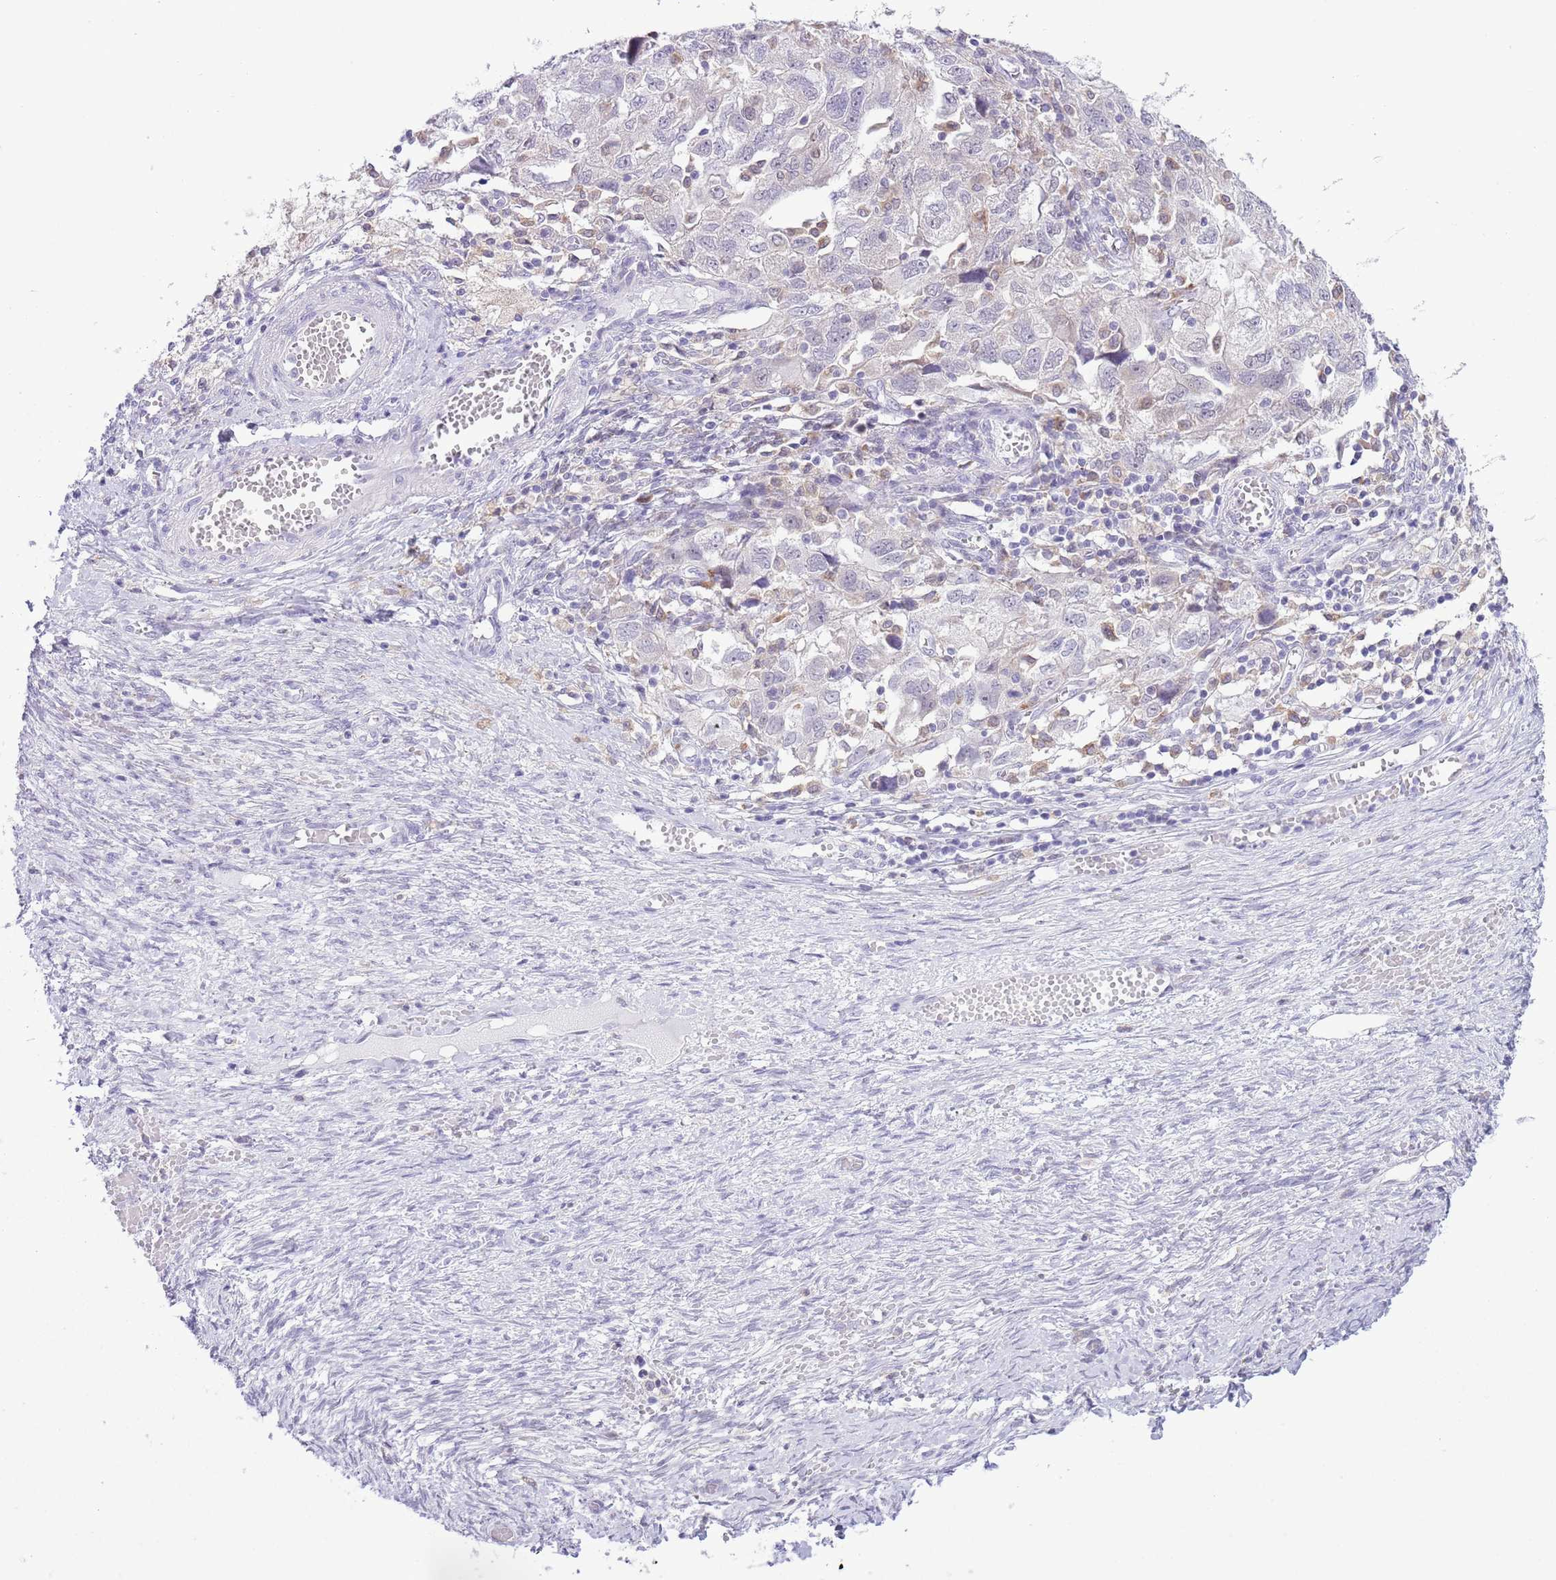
{"staining": {"intensity": "negative", "quantity": "none", "location": "none"}, "tissue": "ovarian cancer", "cell_type": "Tumor cells", "image_type": "cancer", "snomed": [{"axis": "morphology", "description": "Carcinoma, NOS"}, {"axis": "morphology", "description": "Cystadenocarcinoma, serous, NOS"}, {"axis": "topography", "description": "Ovary"}], "caption": "Tumor cells show no significant expression in ovarian serous cystadenocarcinoma.", "gene": "ZNF576", "patient": {"sex": "female", "age": 69}}